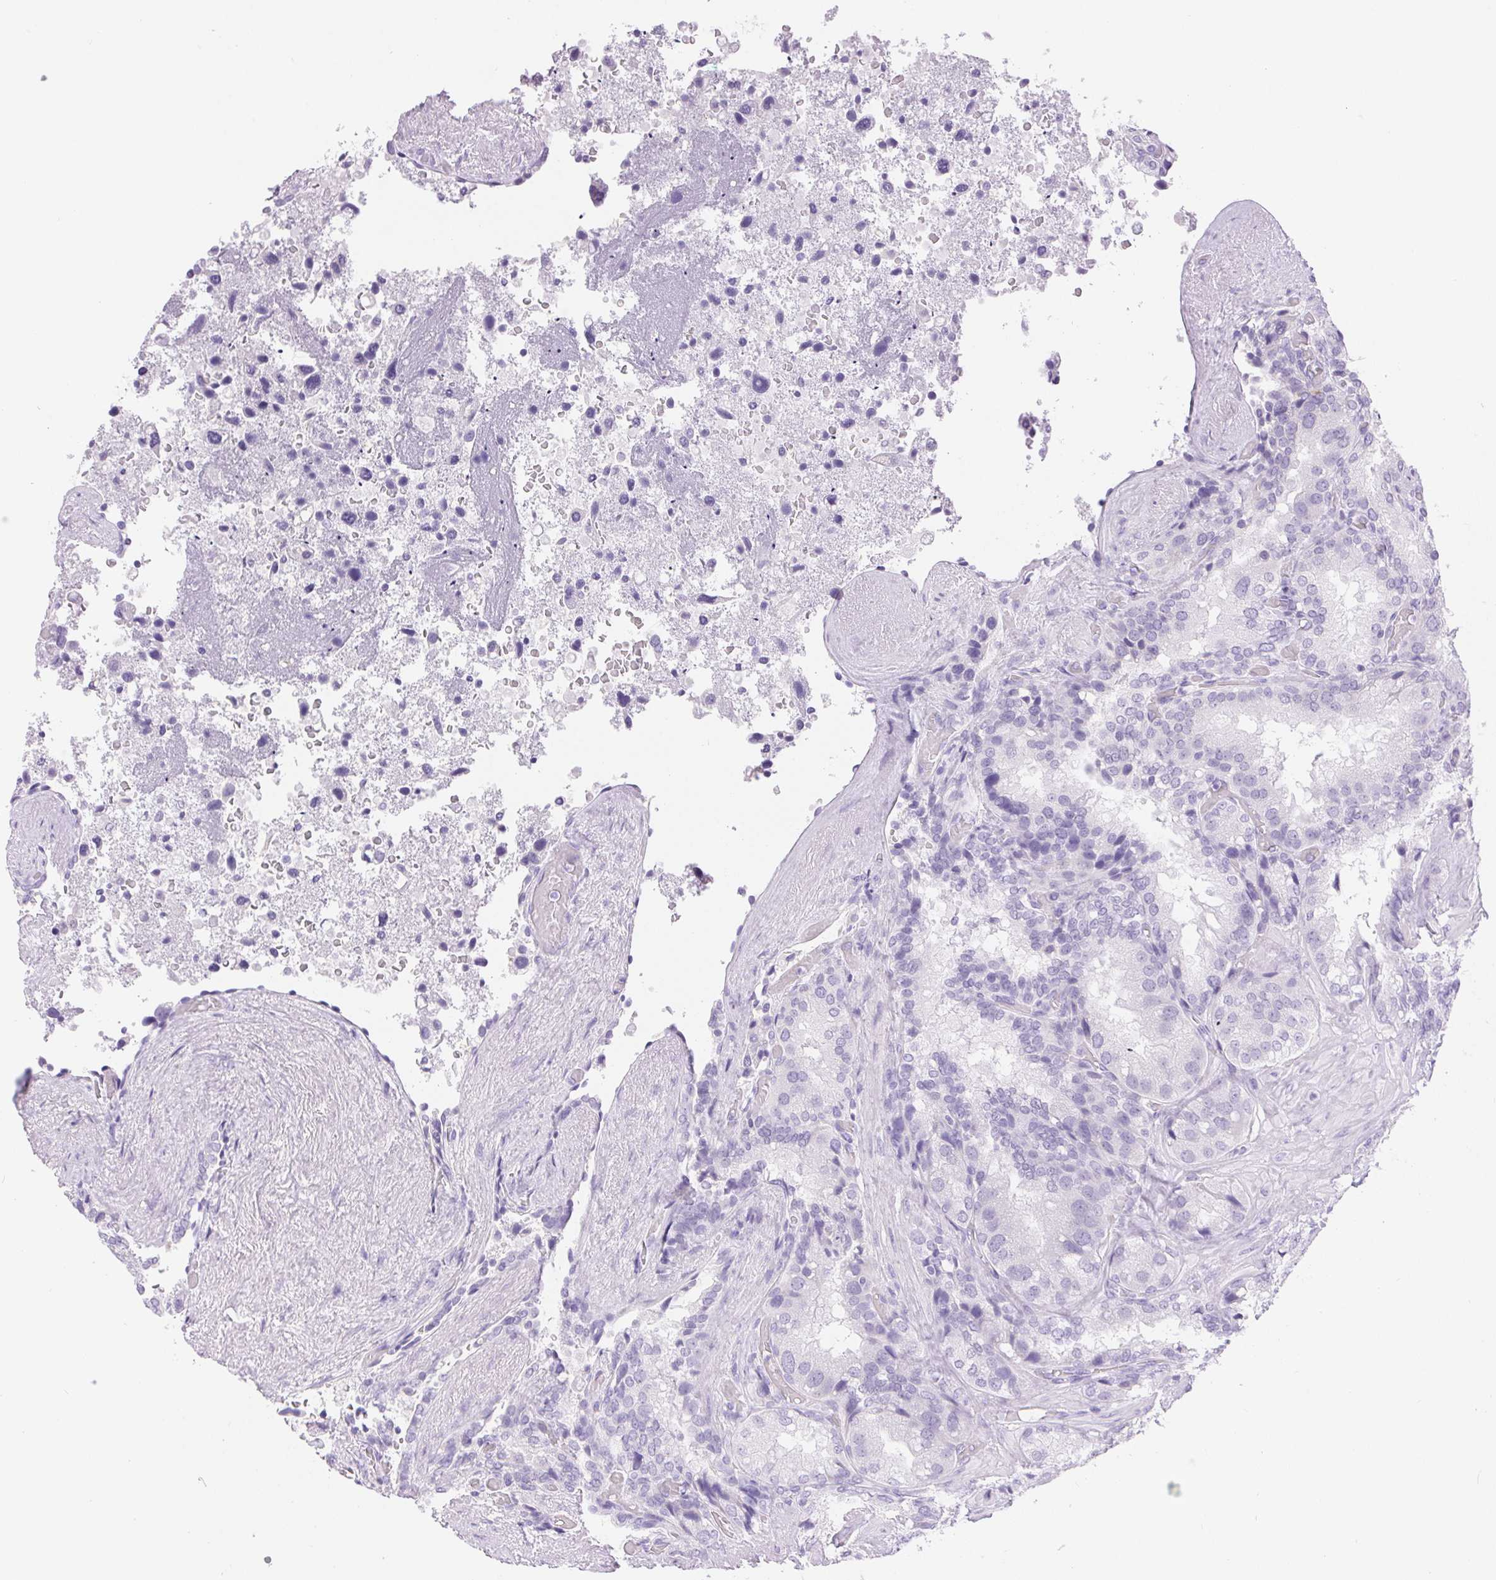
{"staining": {"intensity": "negative", "quantity": "none", "location": "none"}, "tissue": "seminal vesicle", "cell_type": "Glandular cells", "image_type": "normal", "snomed": [{"axis": "morphology", "description": "Normal tissue, NOS"}, {"axis": "topography", "description": "Seminal veicle"}], "caption": "The photomicrograph reveals no significant expression in glandular cells of seminal vesicle.", "gene": "CLDN16", "patient": {"sex": "male", "age": 60}}